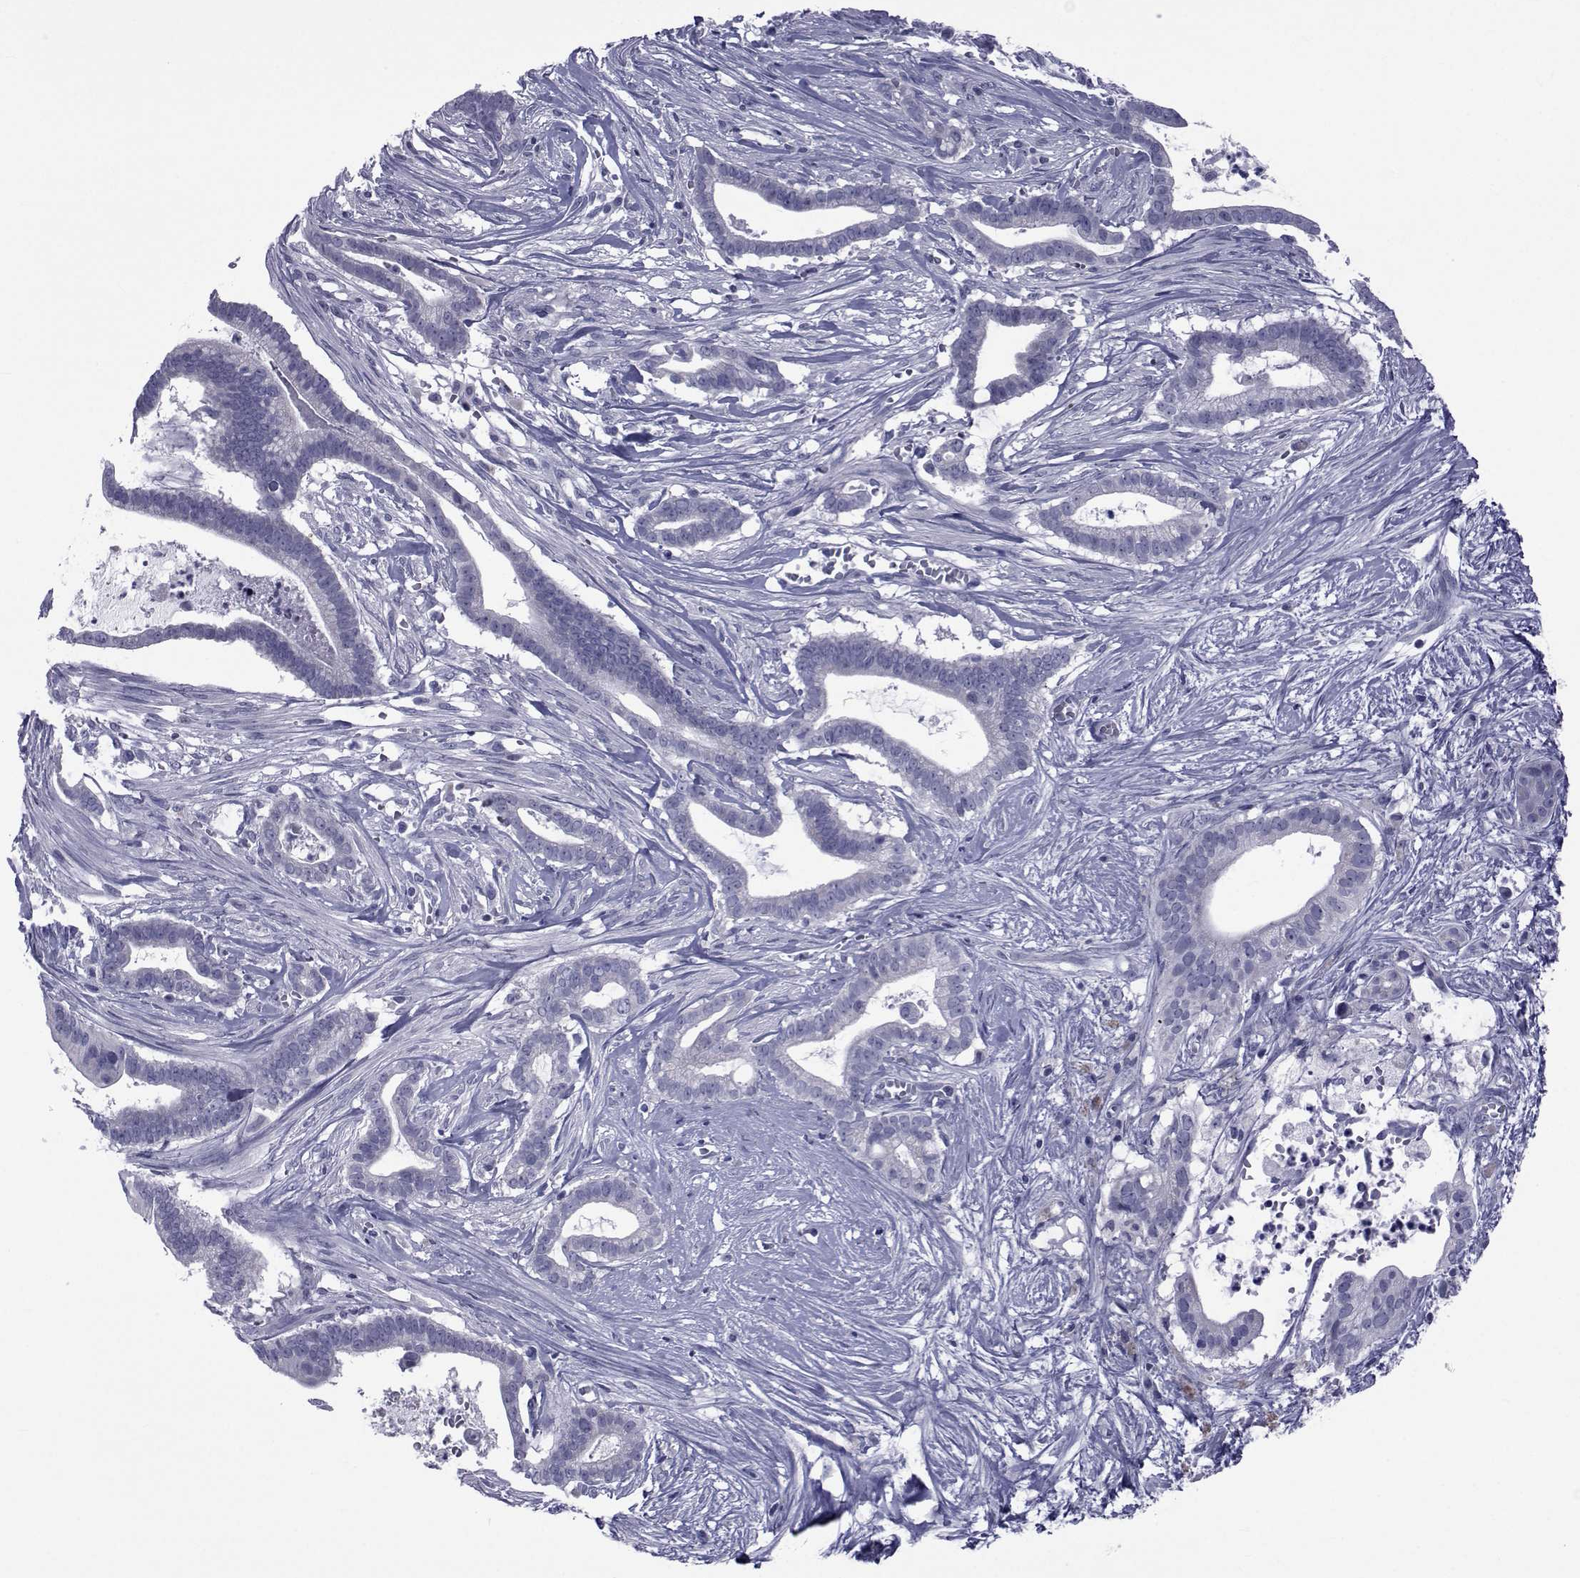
{"staining": {"intensity": "negative", "quantity": "none", "location": "none"}, "tissue": "pancreatic cancer", "cell_type": "Tumor cells", "image_type": "cancer", "snomed": [{"axis": "morphology", "description": "Adenocarcinoma, NOS"}, {"axis": "topography", "description": "Pancreas"}], "caption": "Protein analysis of pancreatic cancer demonstrates no significant positivity in tumor cells.", "gene": "GKAP1", "patient": {"sex": "male", "age": 61}}